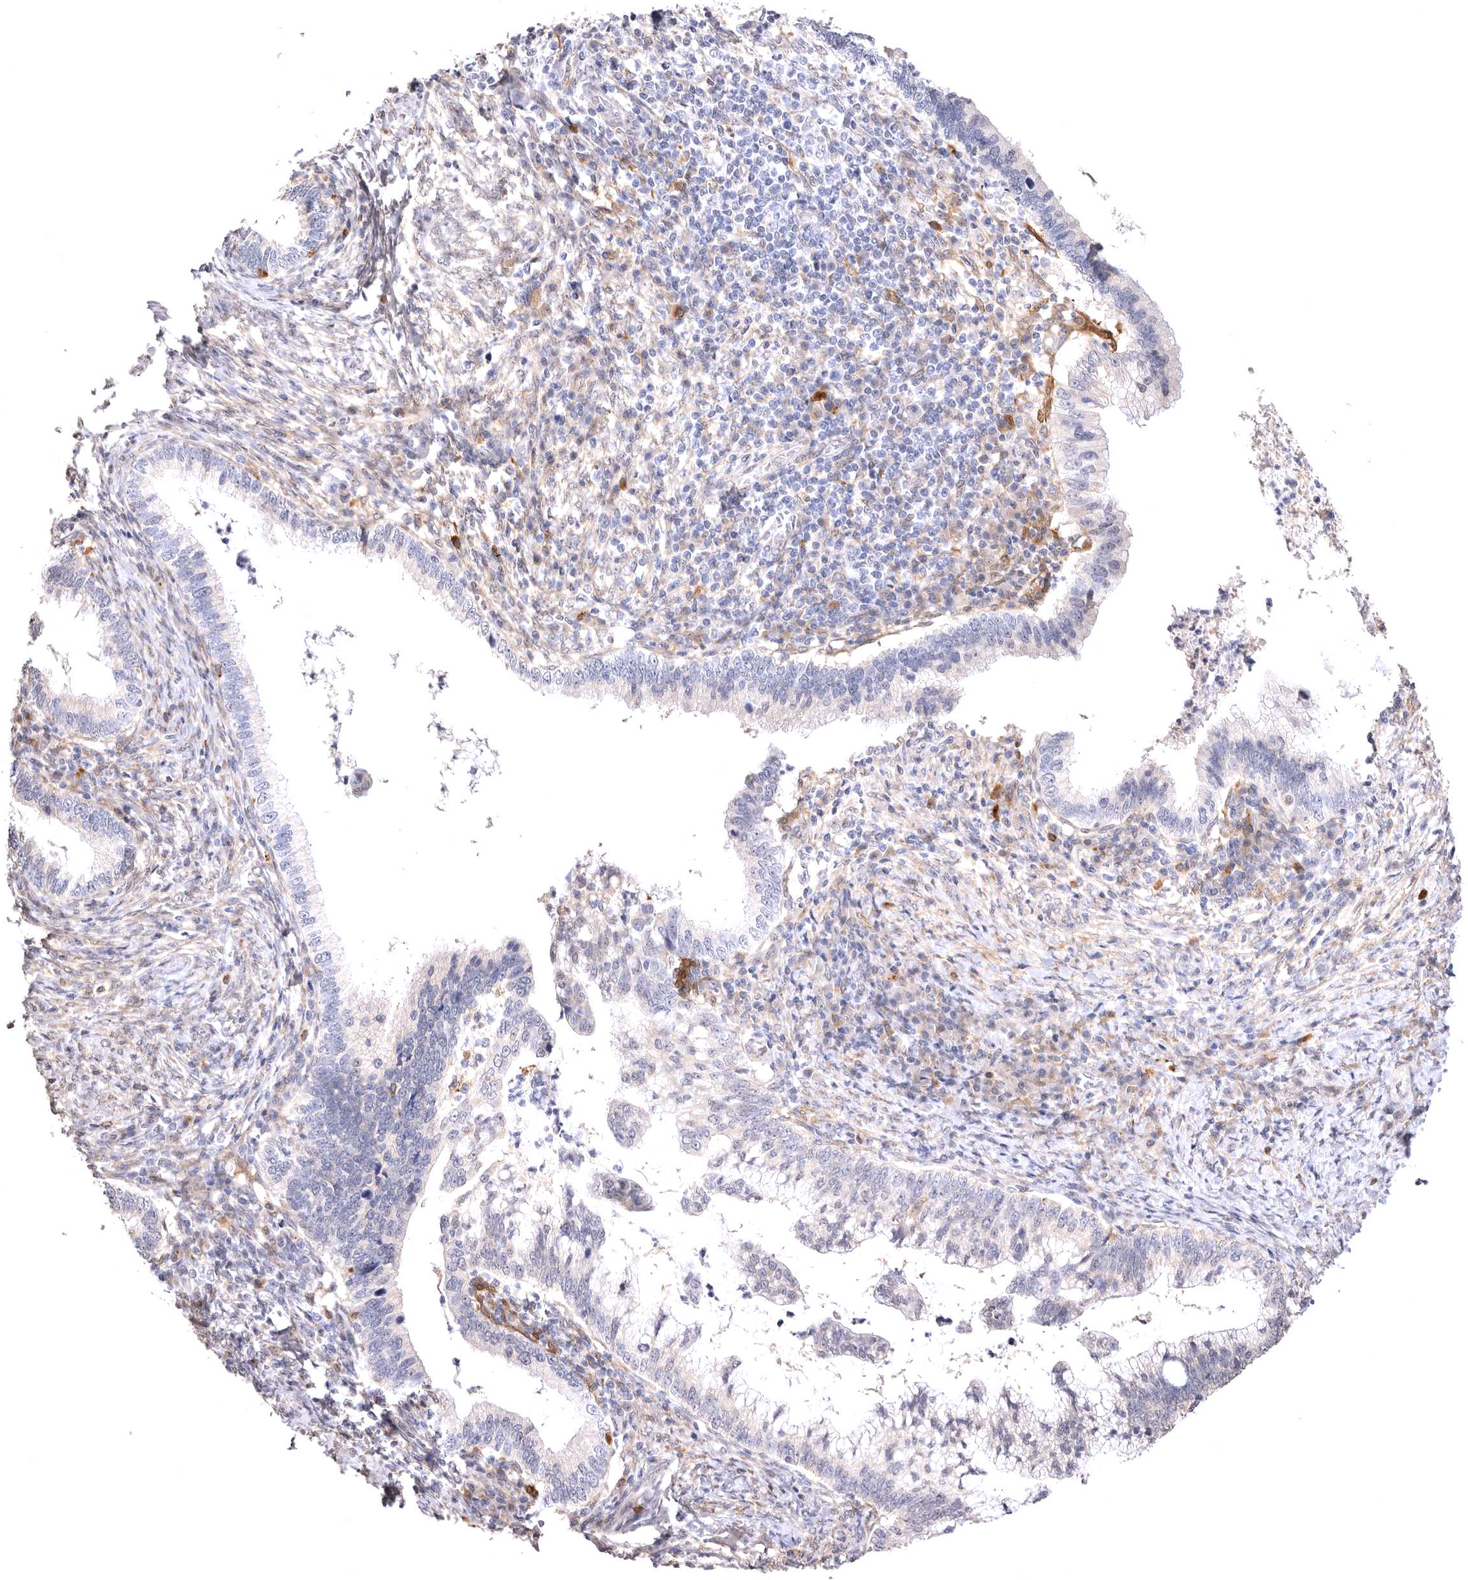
{"staining": {"intensity": "negative", "quantity": "none", "location": "none"}, "tissue": "cervical cancer", "cell_type": "Tumor cells", "image_type": "cancer", "snomed": [{"axis": "morphology", "description": "Adenocarcinoma, NOS"}, {"axis": "topography", "description": "Cervix"}], "caption": "Immunohistochemistry (IHC) of human cervical cancer (adenocarcinoma) shows no positivity in tumor cells.", "gene": "VPS45", "patient": {"sex": "female", "age": 36}}